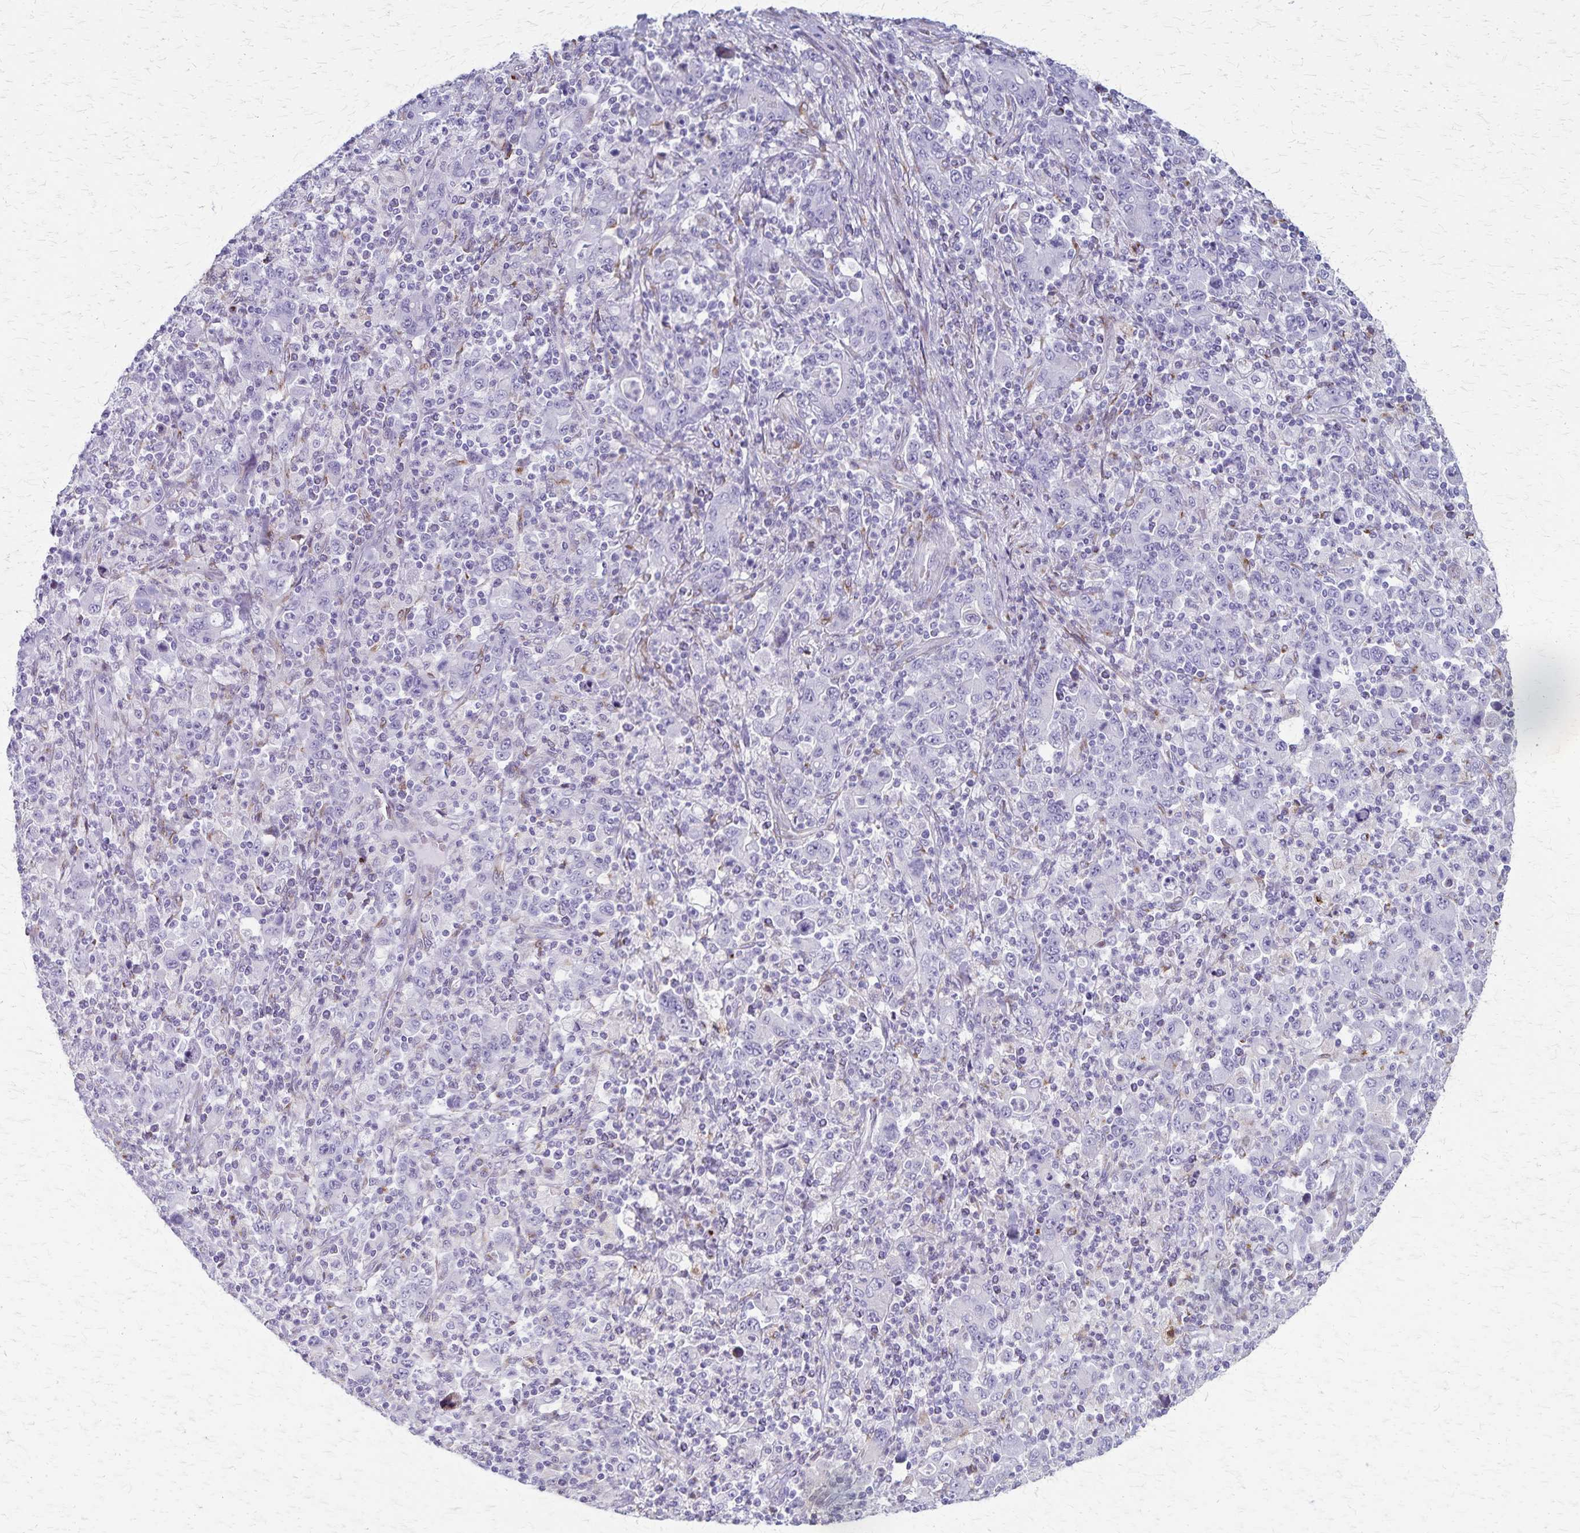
{"staining": {"intensity": "negative", "quantity": "none", "location": "none"}, "tissue": "stomach cancer", "cell_type": "Tumor cells", "image_type": "cancer", "snomed": [{"axis": "morphology", "description": "Adenocarcinoma, NOS"}, {"axis": "topography", "description": "Stomach, upper"}], "caption": "The photomicrograph shows no significant expression in tumor cells of adenocarcinoma (stomach).", "gene": "MCFD2", "patient": {"sex": "male", "age": 69}}